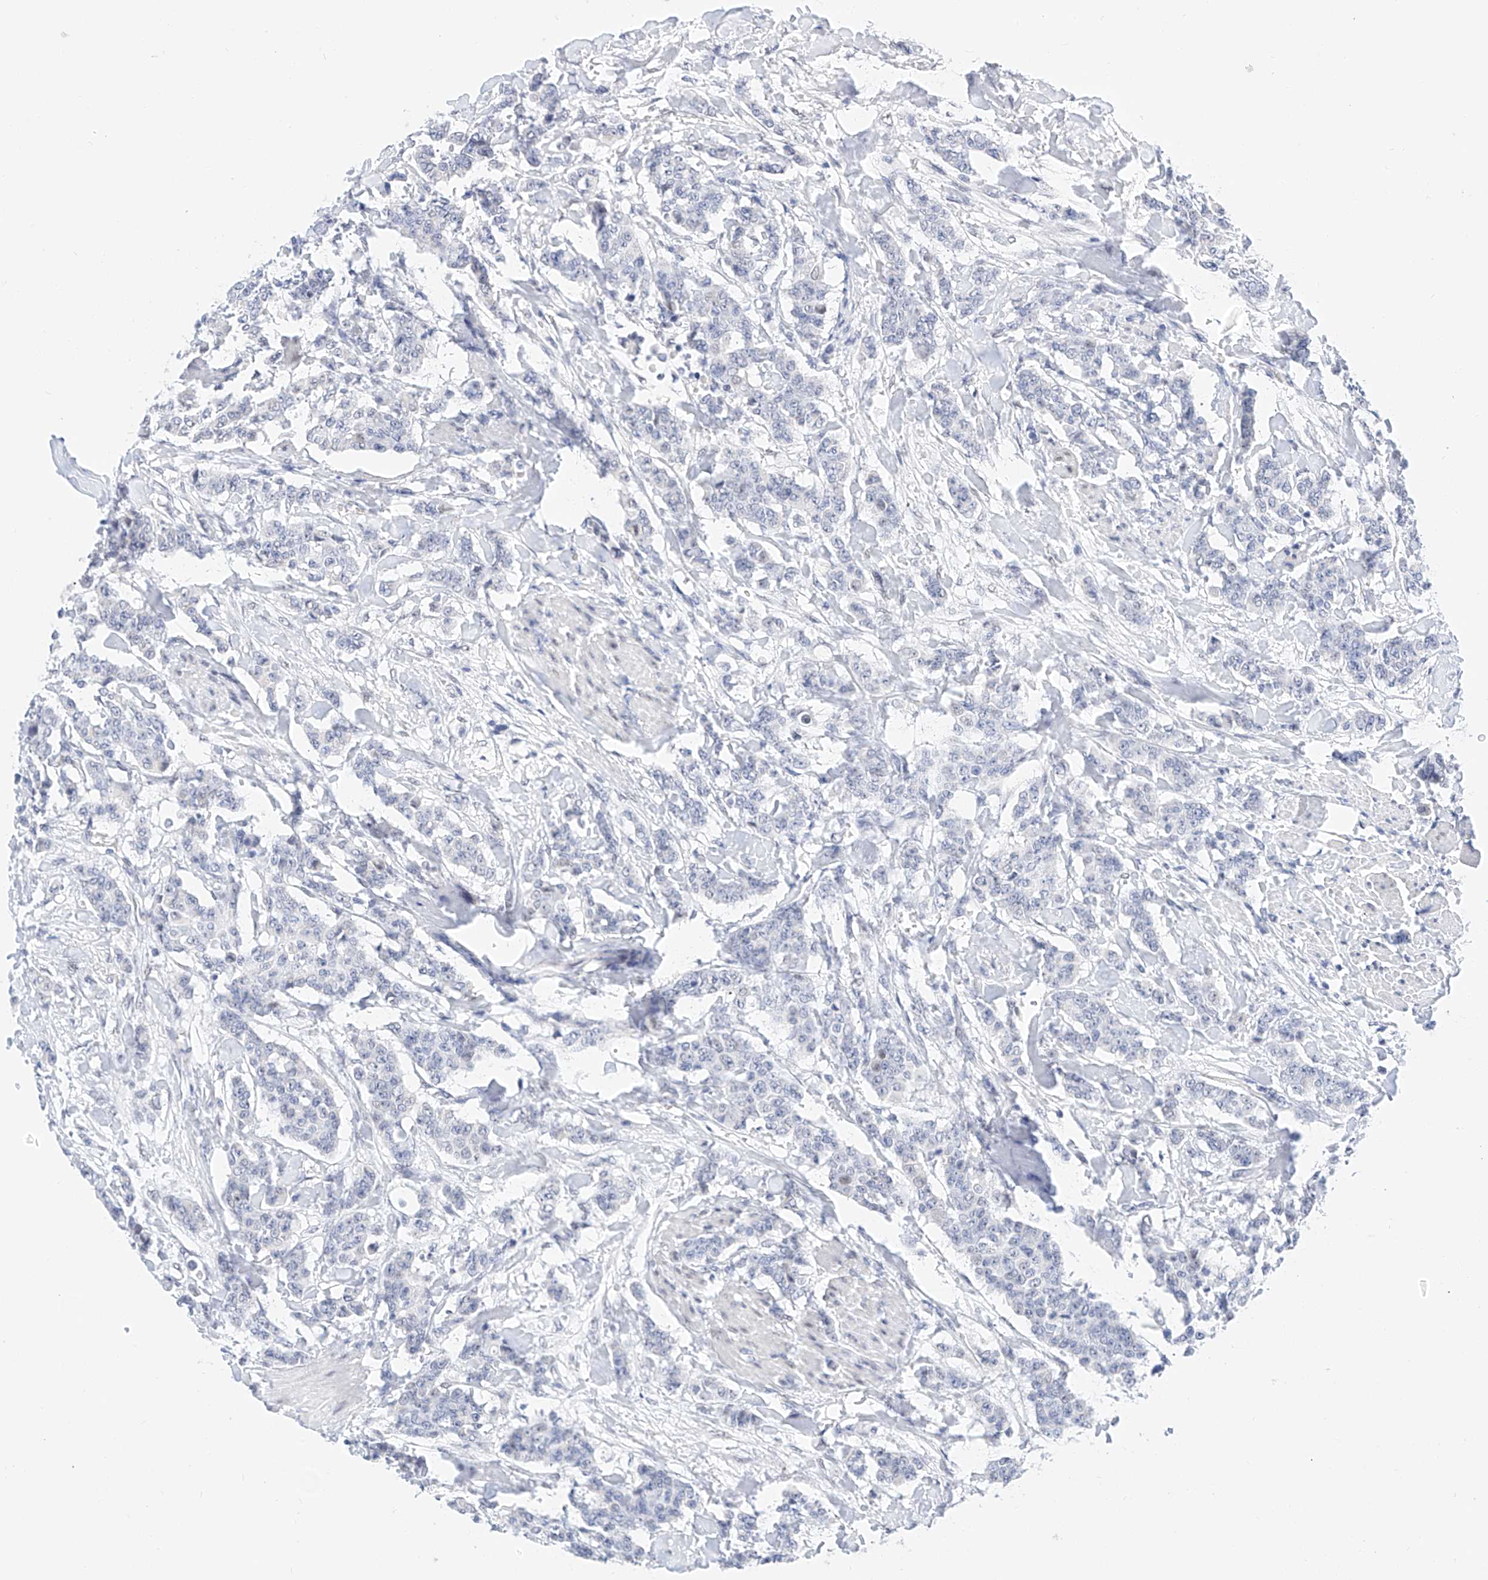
{"staining": {"intensity": "negative", "quantity": "none", "location": "none"}, "tissue": "breast cancer", "cell_type": "Tumor cells", "image_type": "cancer", "snomed": [{"axis": "morphology", "description": "Duct carcinoma"}, {"axis": "topography", "description": "Breast"}], "caption": "The histopathology image exhibits no staining of tumor cells in breast cancer. Brightfield microscopy of IHC stained with DAB (brown) and hematoxylin (blue), captured at high magnification.", "gene": "KCNJ1", "patient": {"sex": "female", "age": 40}}